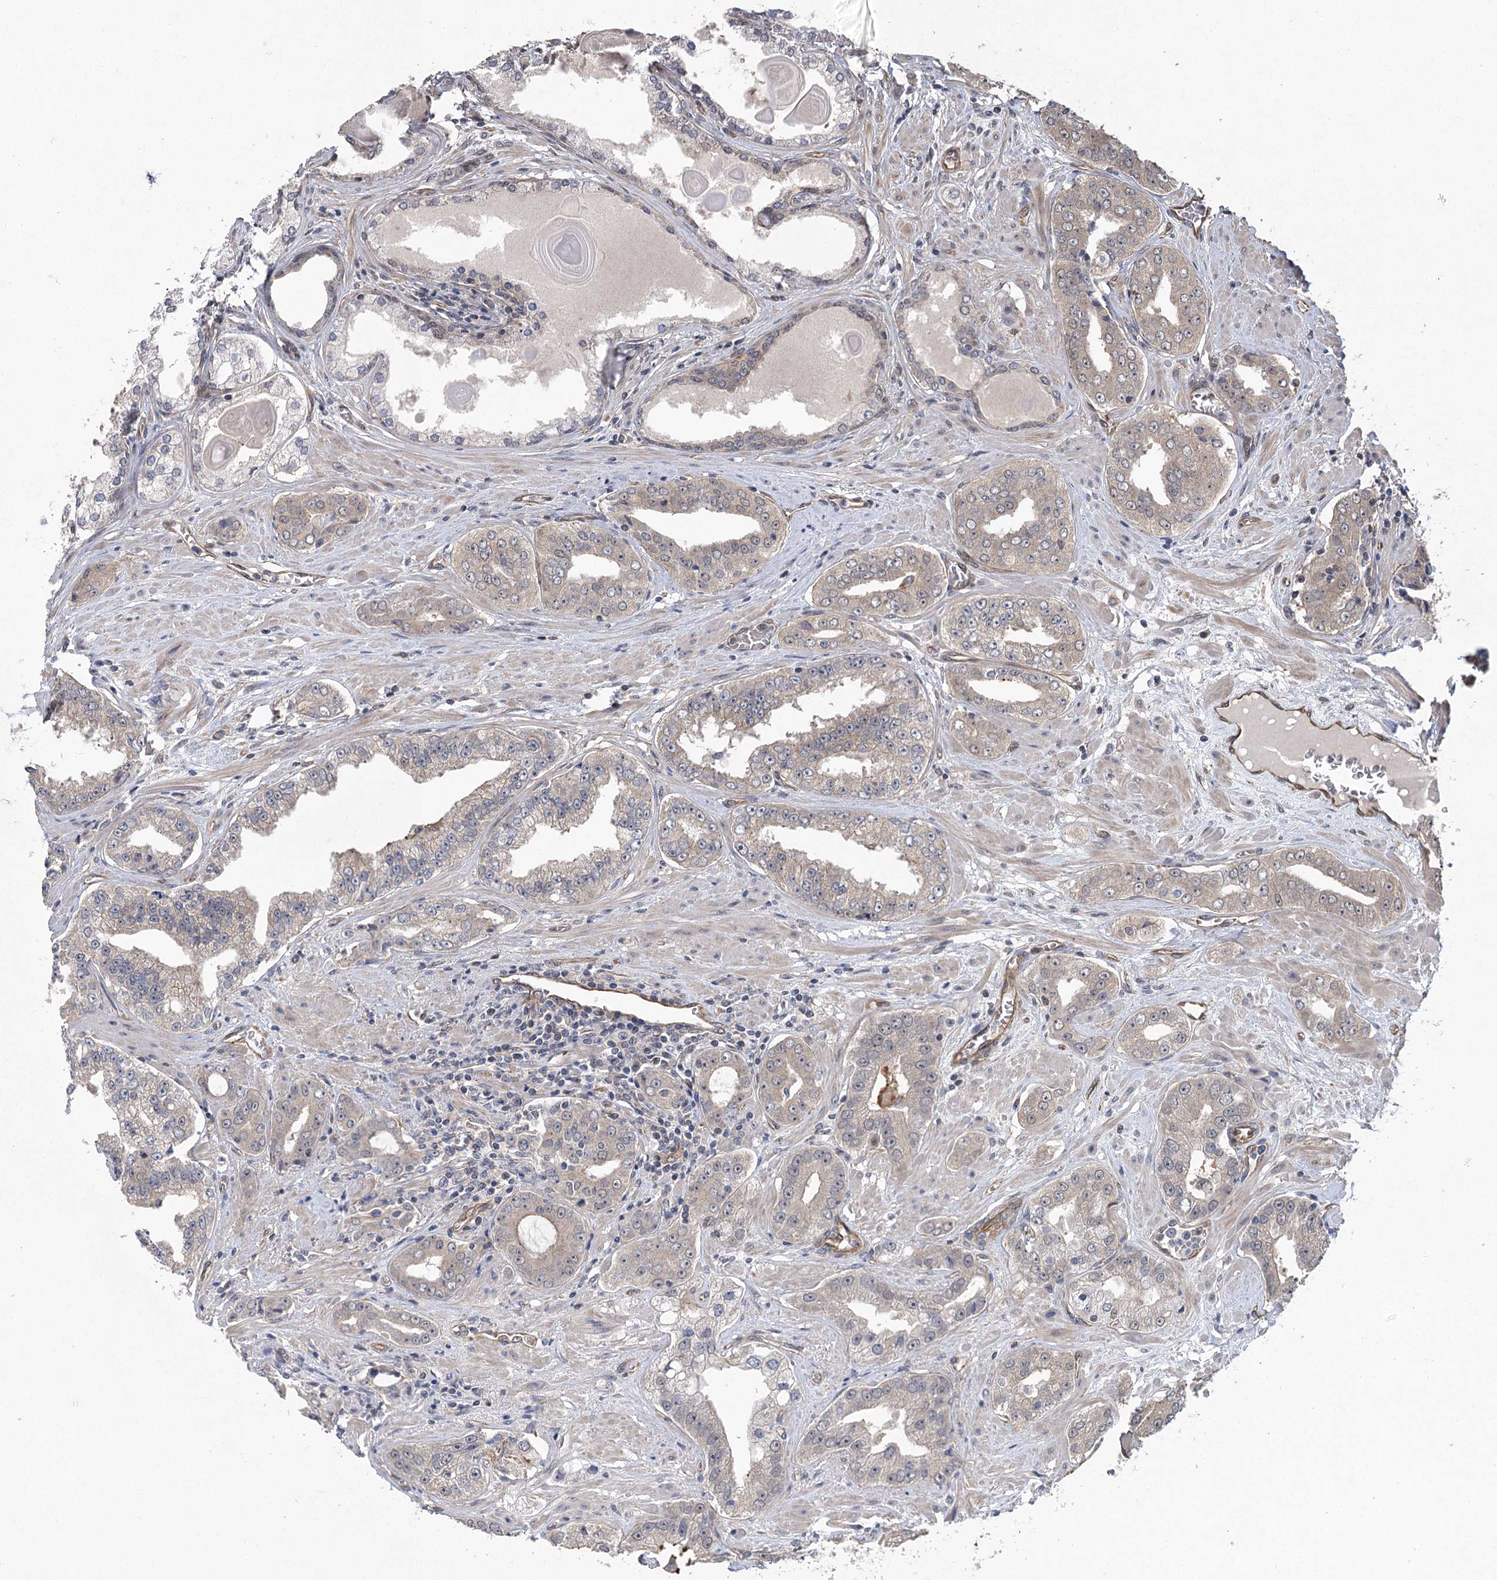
{"staining": {"intensity": "weak", "quantity": "<25%", "location": "cytoplasmic/membranous"}, "tissue": "prostate cancer", "cell_type": "Tumor cells", "image_type": "cancer", "snomed": [{"axis": "morphology", "description": "Adenocarcinoma, High grade"}, {"axis": "topography", "description": "Prostate"}], "caption": "Immunohistochemistry (IHC) histopathology image of human prostate cancer (adenocarcinoma (high-grade)) stained for a protein (brown), which shows no staining in tumor cells. (DAB (3,3'-diaminobenzidine) immunohistochemistry visualized using brightfield microscopy, high magnification).", "gene": "RWDD4", "patient": {"sex": "male", "age": 71}}